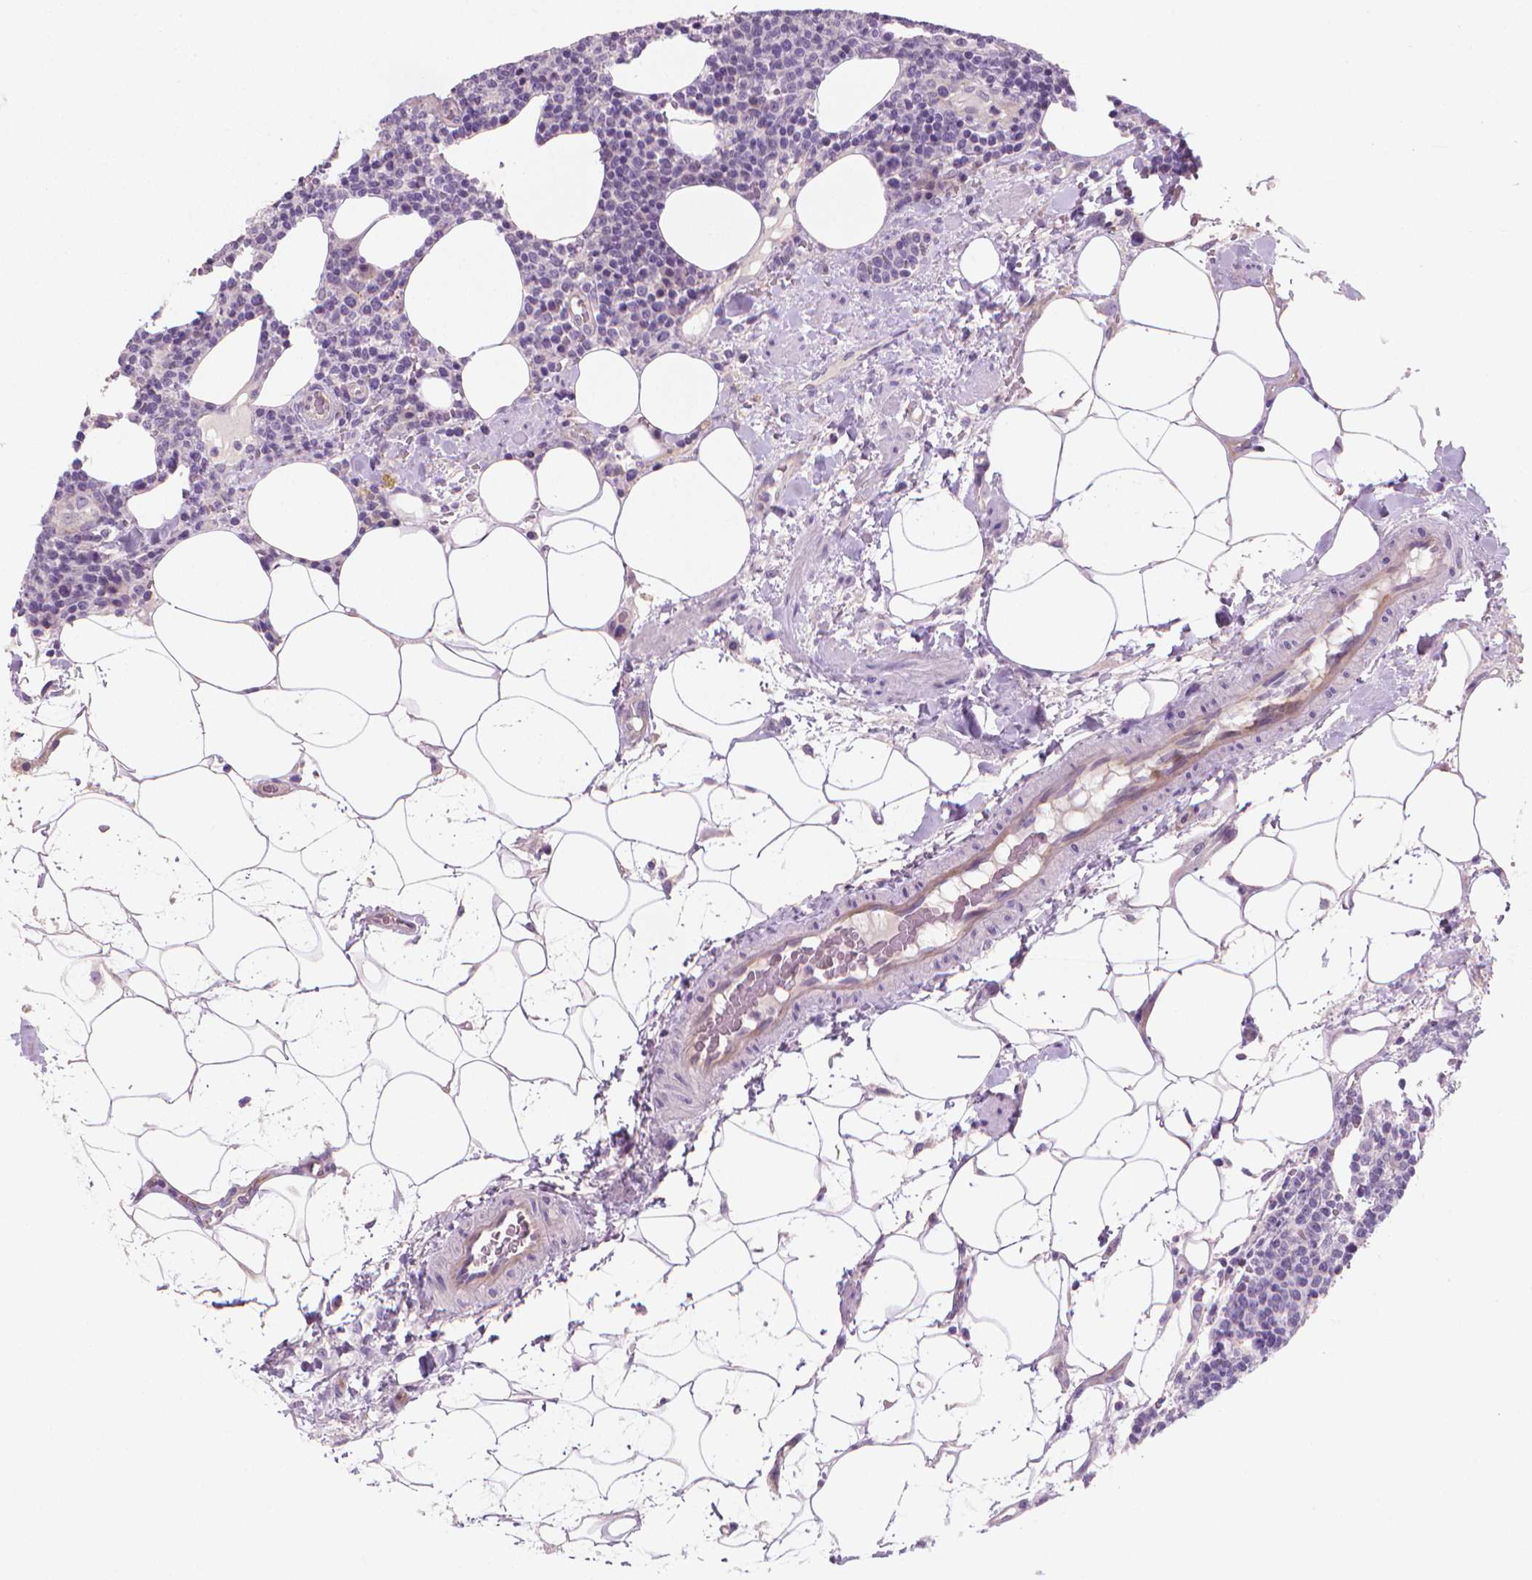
{"staining": {"intensity": "negative", "quantity": "none", "location": "none"}, "tissue": "lymphoma", "cell_type": "Tumor cells", "image_type": "cancer", "snomed": [{"axis": "morphology", "description": "Malignant lymphoma, non-Hodgkin's type, High grade"}, {"axis": "topography", "description": "Lymph node"}], "caption": "Lymphoma was stained to show a protein in brown. There is no significant expression in tumor cells.", "gene": "CLXN", "patient": {"sex": "male", "age": 61}}